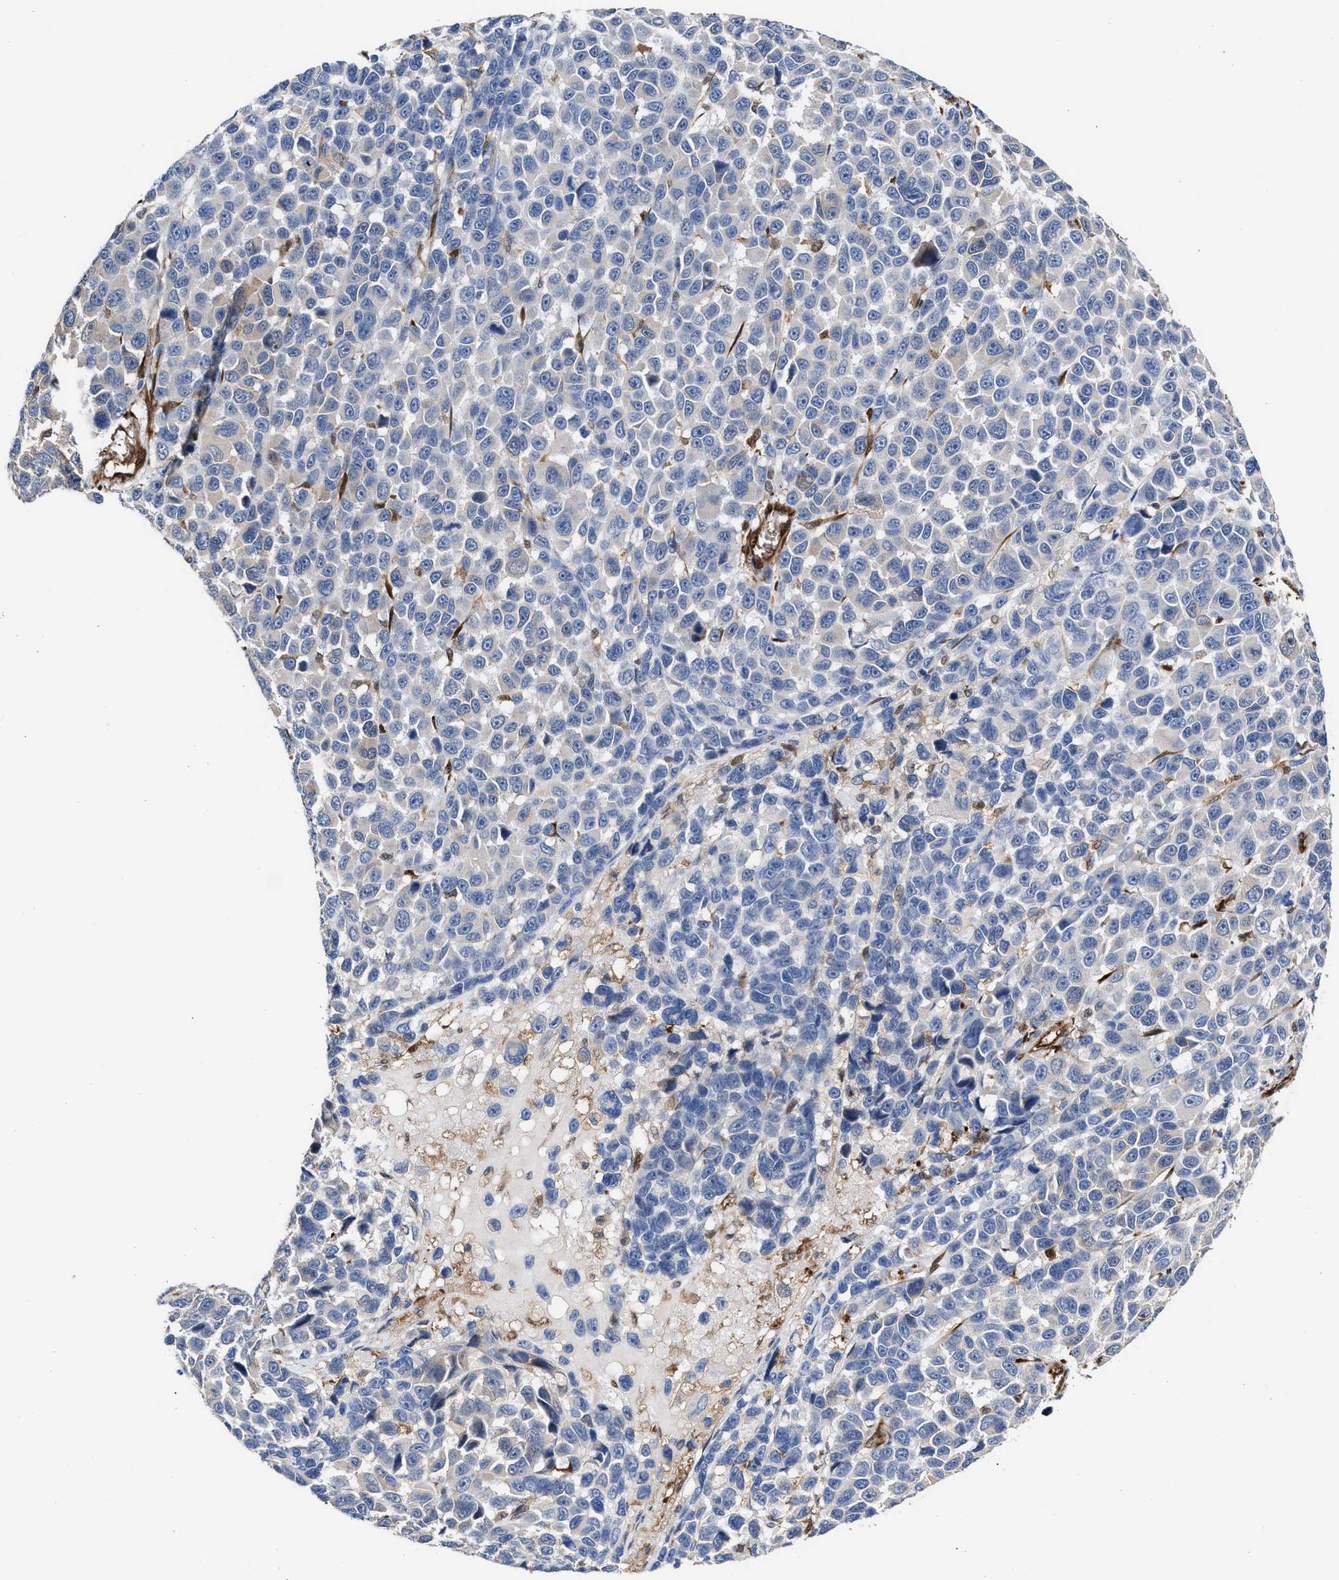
{"staining": {"intensity": "negative", "quantity": "none", "location": "none"}, "tissue": "melanoma", "cell_type": "Tumor cells", "image_type": "cancer", "snomed": [{"axis": "morphology", "description": "Malignant melanoma, NOS"}, {"axis": "topography", "description": "Skin"}], "caption": "The micrograph shows no staining of tumor cells in melanoma.", "gene": "TP53I3", "patient": {"sex": "male", "age": 53}}